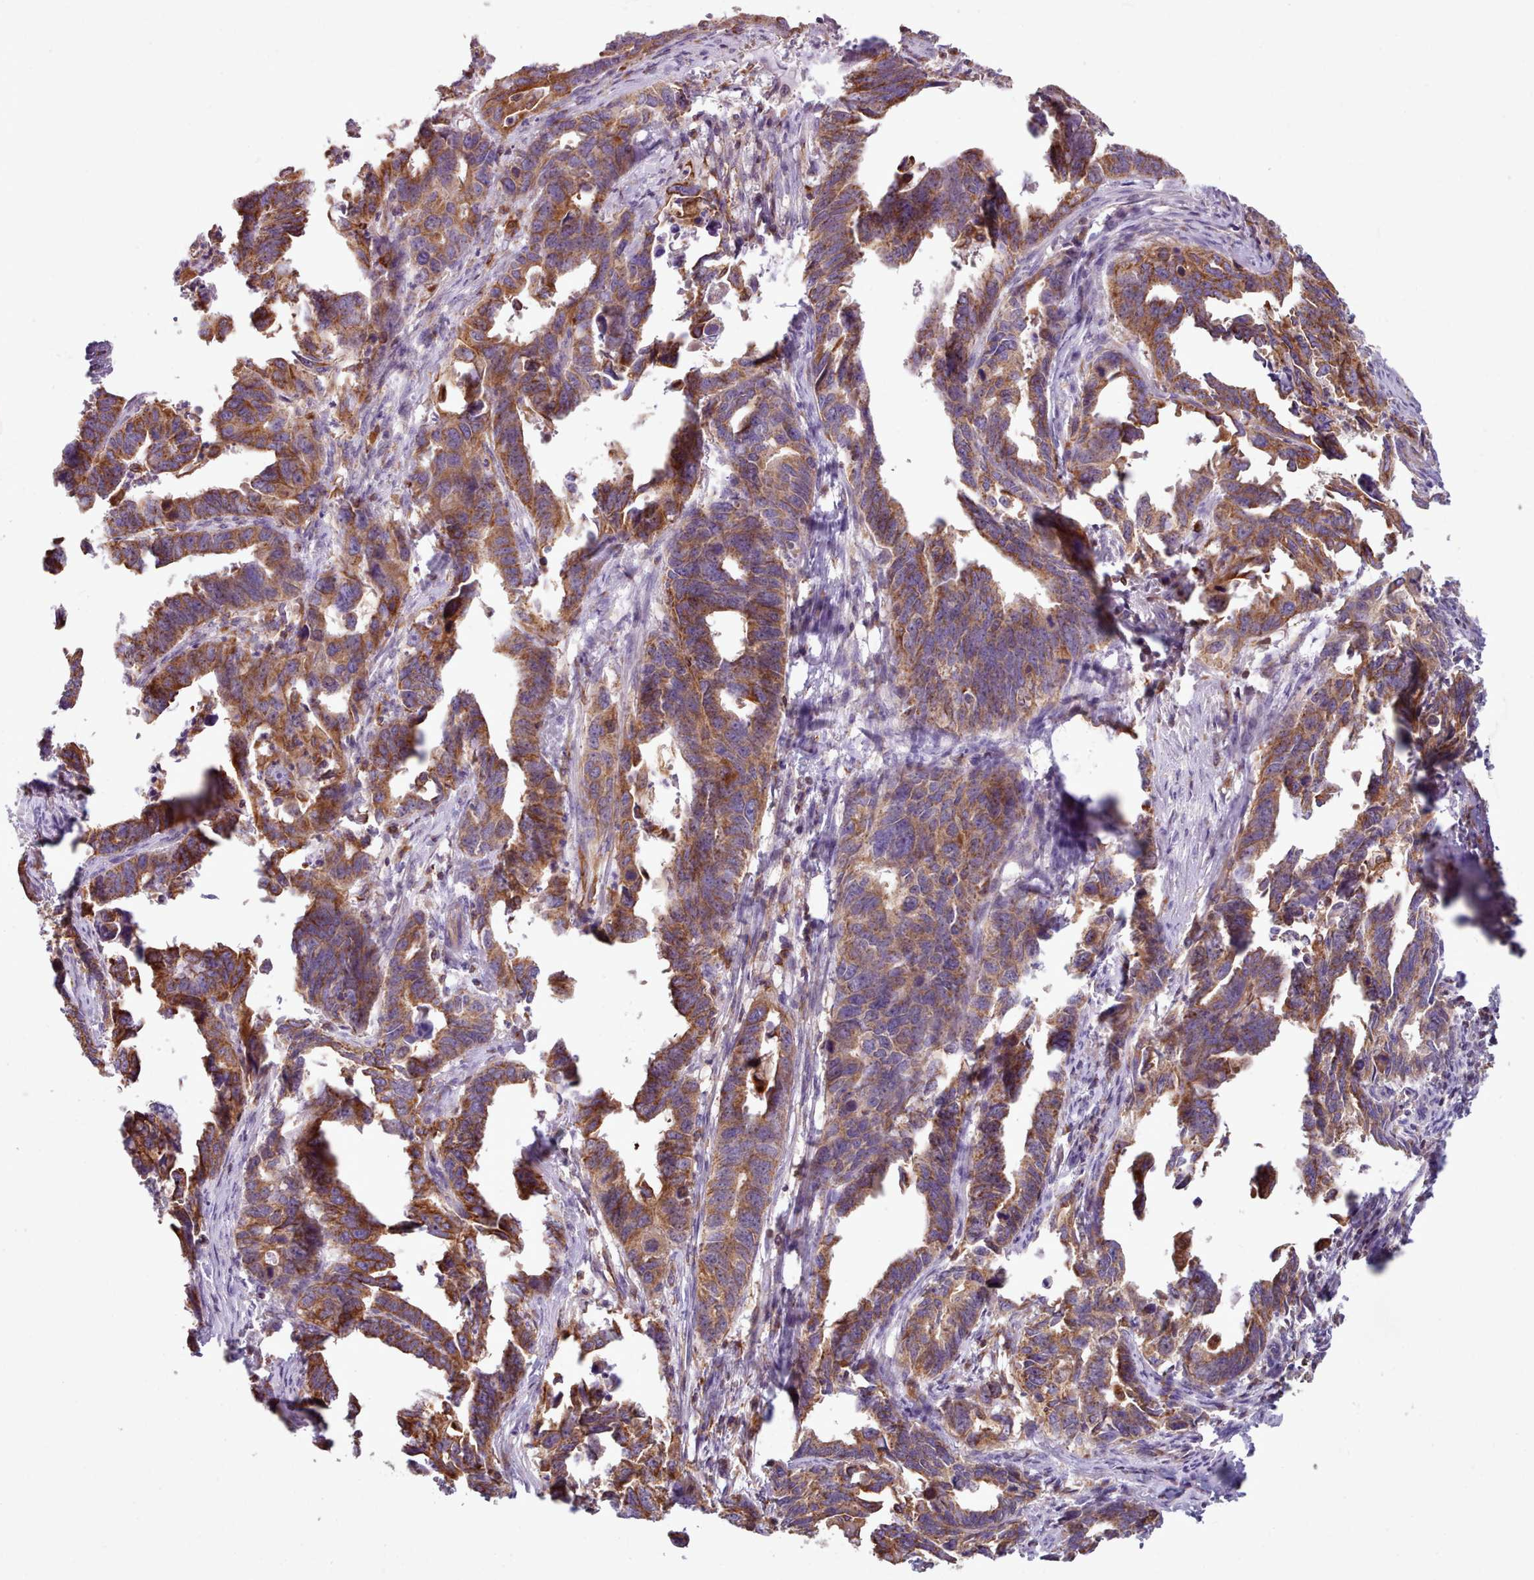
{"staining": {"intensity": "strong", "quantity": ">75%", "location": "cytoplasmic/membranous"}, "tissue": "endometrial cancer", "cell_type": "Tumor cells", "image_type": "cancer", "snomed": [{"axis": "morphology", "description": "Adenocarcinoma, NOS"}, {"axis": "topography", "description": "Endometrium"}], "caption": "About >75% of tumor cells in human adenocarcinoma (endometrial) exhibit strong cytoplasmic/membranous protein expression as visualized by brown immunohistochemical staining.", "gene": "CRYBG1", "patient": {"sex": "female", "age": 65}}